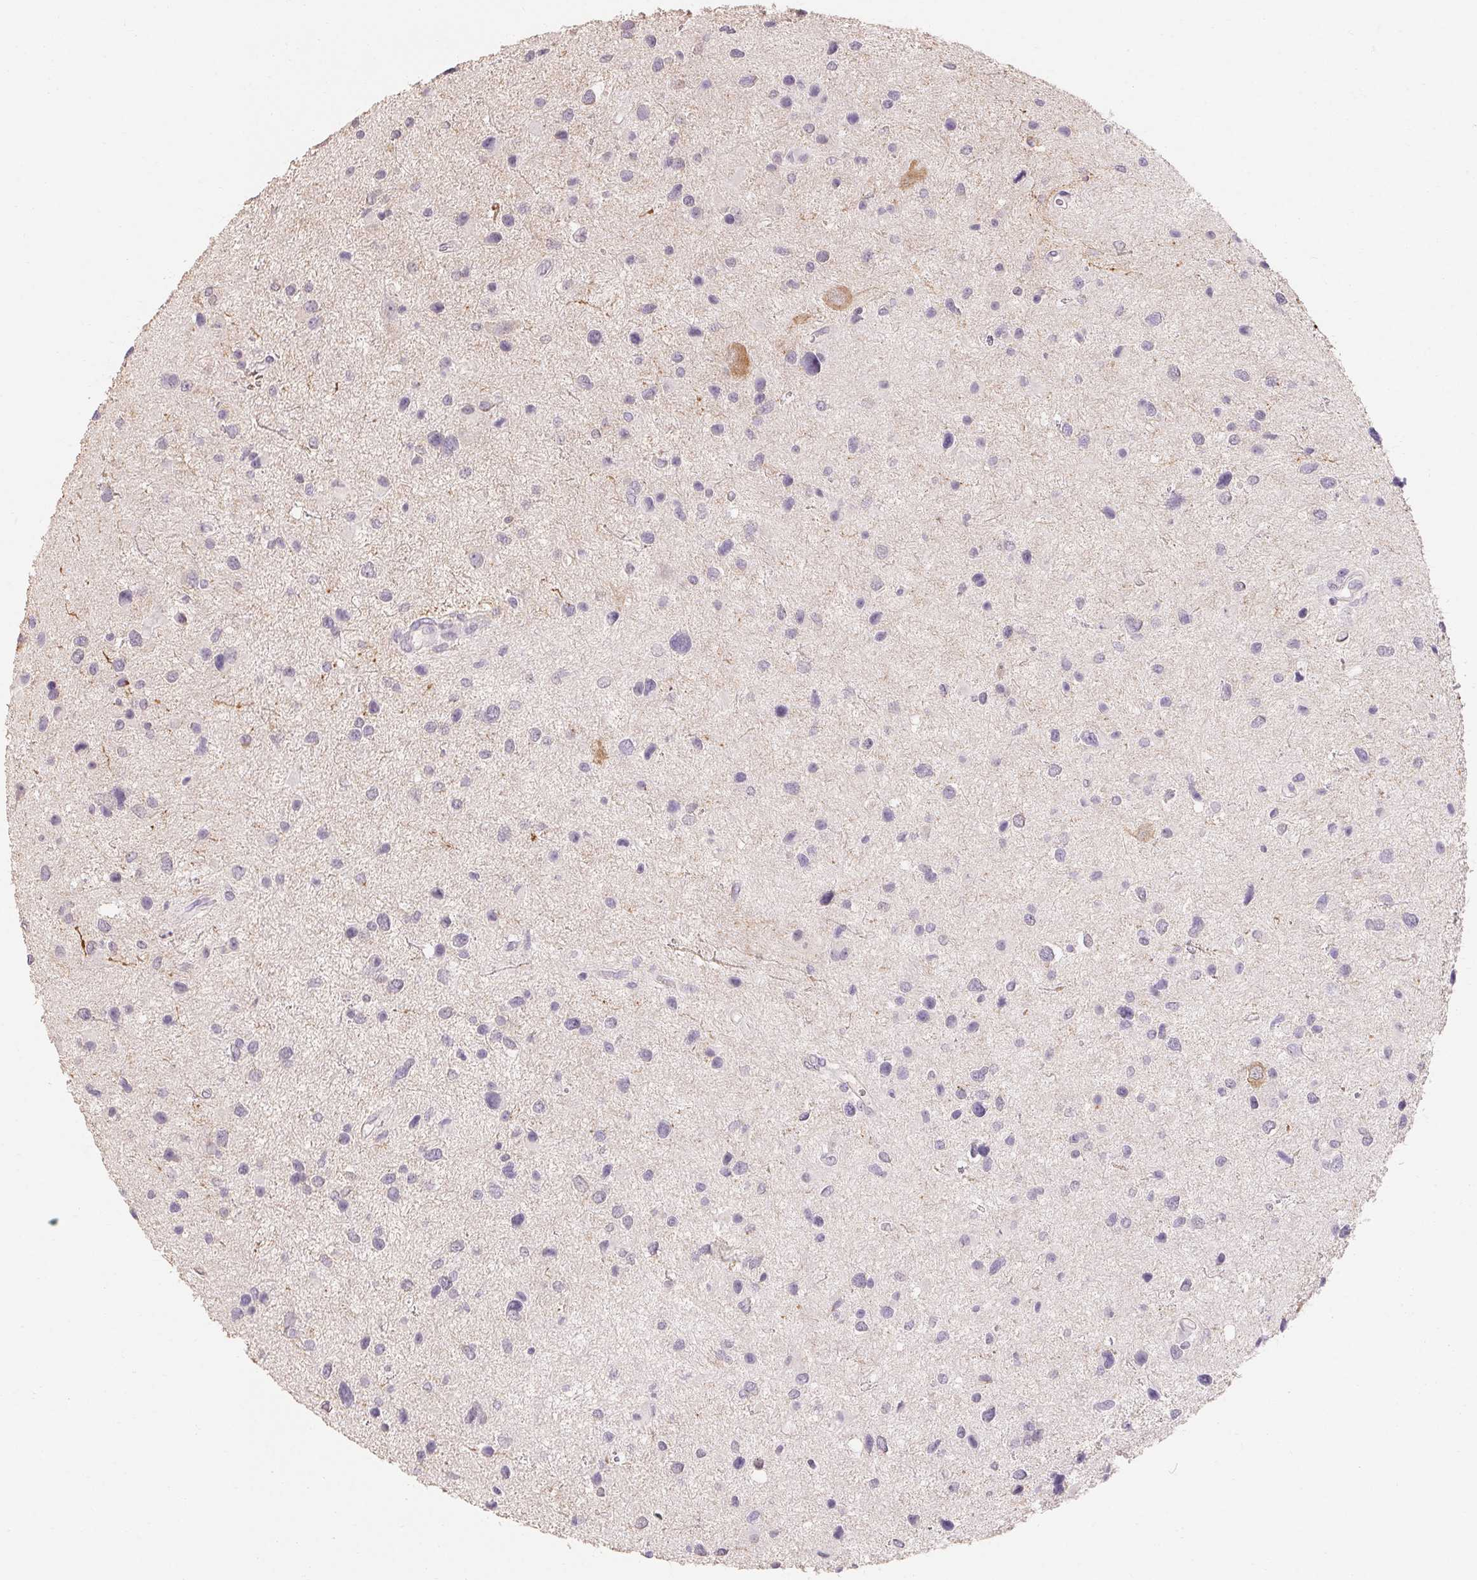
{"staining": {"intensity": "negative", "quantity": "none", "location": "none"}, "tissue": "glioma", "cell_type": "Tumor cells", "image_type": "cancer", "snomed": [{"axis": "morphology", "description": "Glioma, malignant, Low grade"}, {"axis": "topography", "description": "Brain"}], "caption": "Immunohistochemistry (IHC) of malignant glioma (low-grade) exhibits no positivity in tumor cells.", "gene": "MAP7D2", "patient": {"sex": "female", "age": 32}}